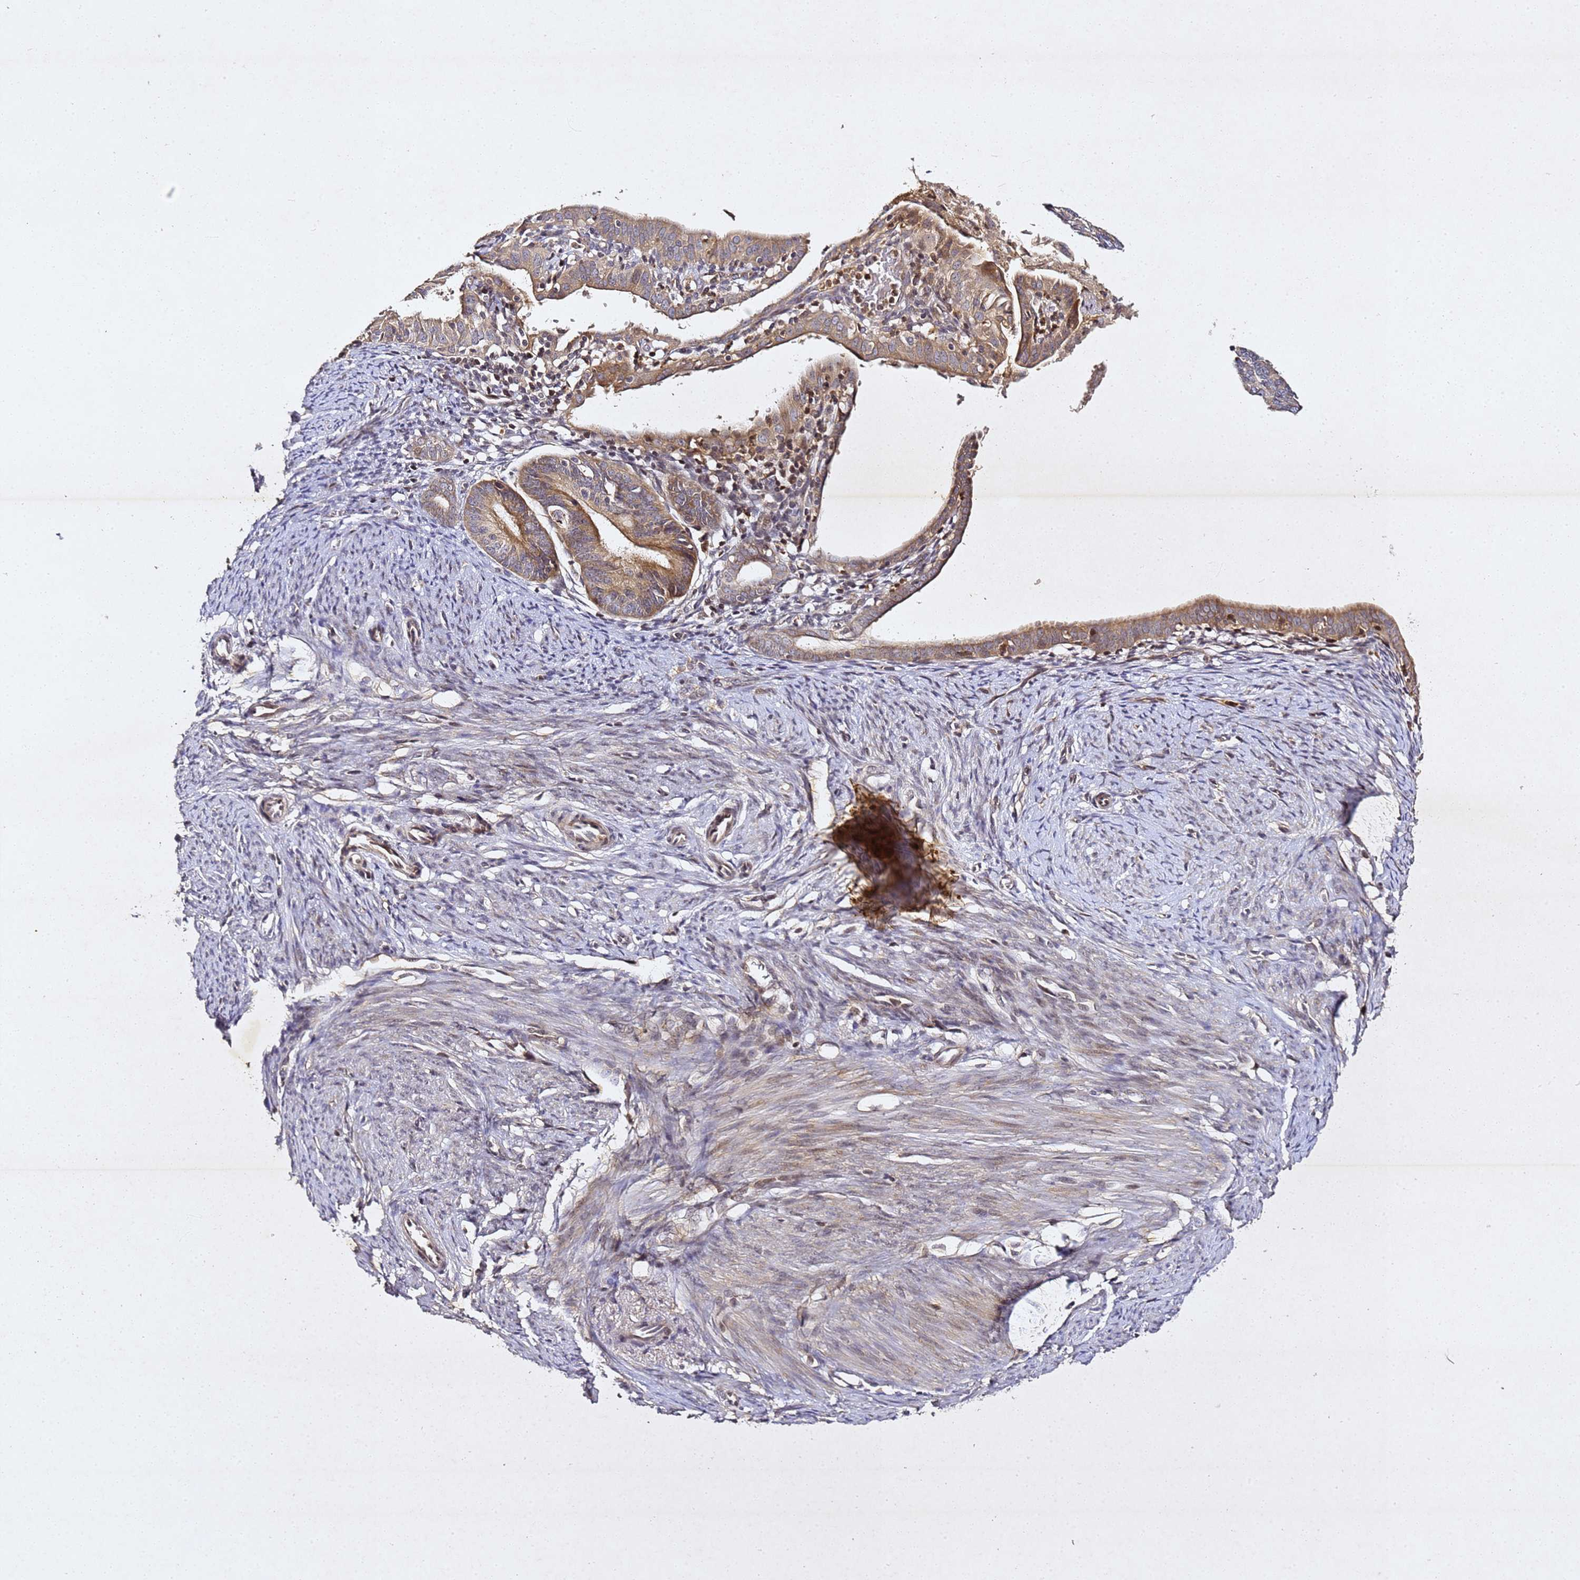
{"staining": {"intensity": "moderate", "quantity": "25%-75%", "location": "cytoplasmic/membranous"}, "tissue": "endometrial cancer", "cell_type": "Tumor cells", "image_type": "cancer", "snomed": [{"axis": "morphology", "description": "Adenocarcinoma, NOS"}, {"axis": "topography", "description": "Endometrium"}], "caption": "Protein expression analysis of endometrial cancer (adenocarcinoma) exhibits moderate cytoplasmic/membranous positivity in about 25%-75% of tumor cells. The staining is performed using DAB brown chromogen to label protein expression. The nuclei are counter-stained blue using hematoxylin.", "gene": "SV2B", "patient": {"sex": "female", "age": 51}}